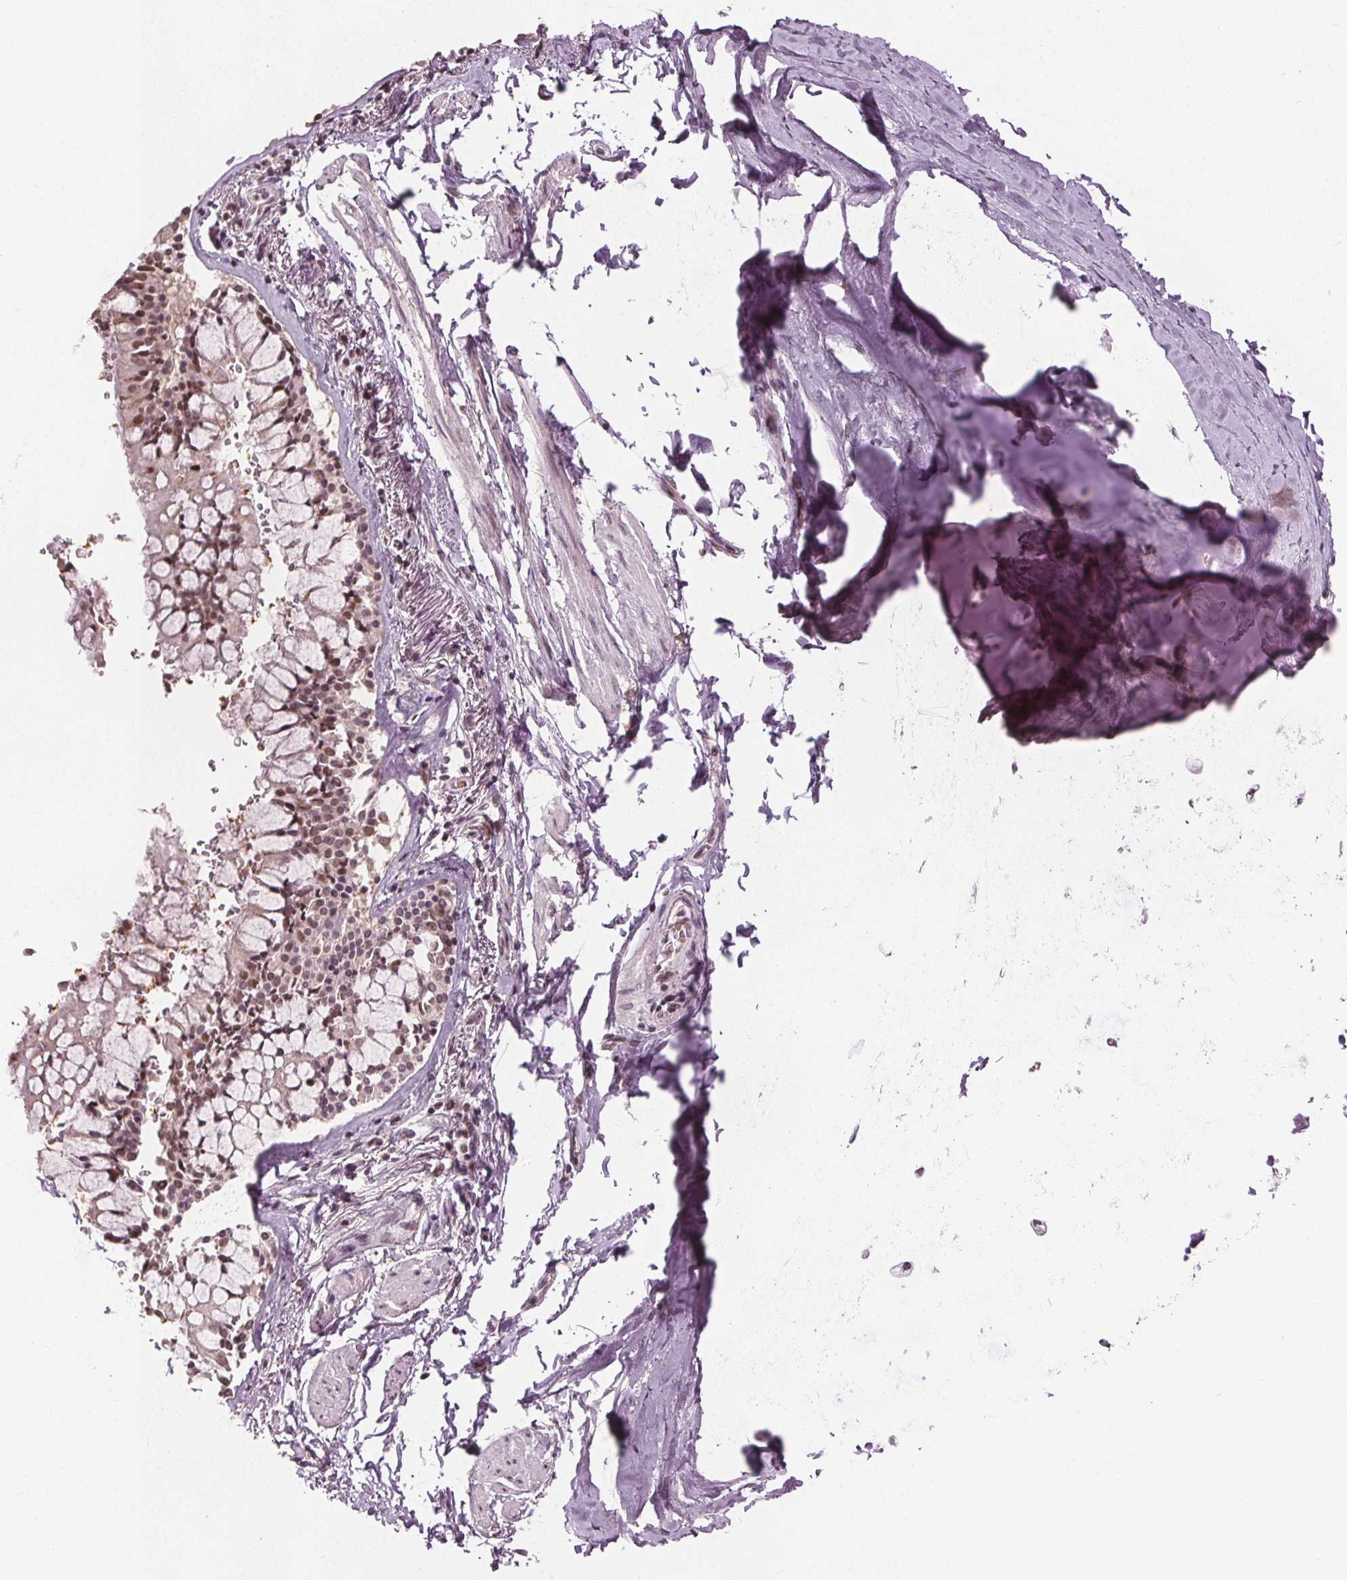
{"staining": {"intensity": "negative", "quantity": "none", "location": "none"}, "tissue": "adipose tissue", "cell_type": "Adipocytes", "image_type": "normal", "snomed": [{"axis": "morphology", "description": "Normal tissue, NOS"}, {"axis": "topography", "description": "Cartilage tissue"}, {"axis": "topography", "description": "Bronchus"}, {"axis": "topography", "description": "Peripheral nerve tissue"}], "caption": "A histopathology image of adipose tissue stained for a protein reveals no brown staining in adipocytes.", "gene": "IWS1", "patient": {"sex": "male", "age": 67}}